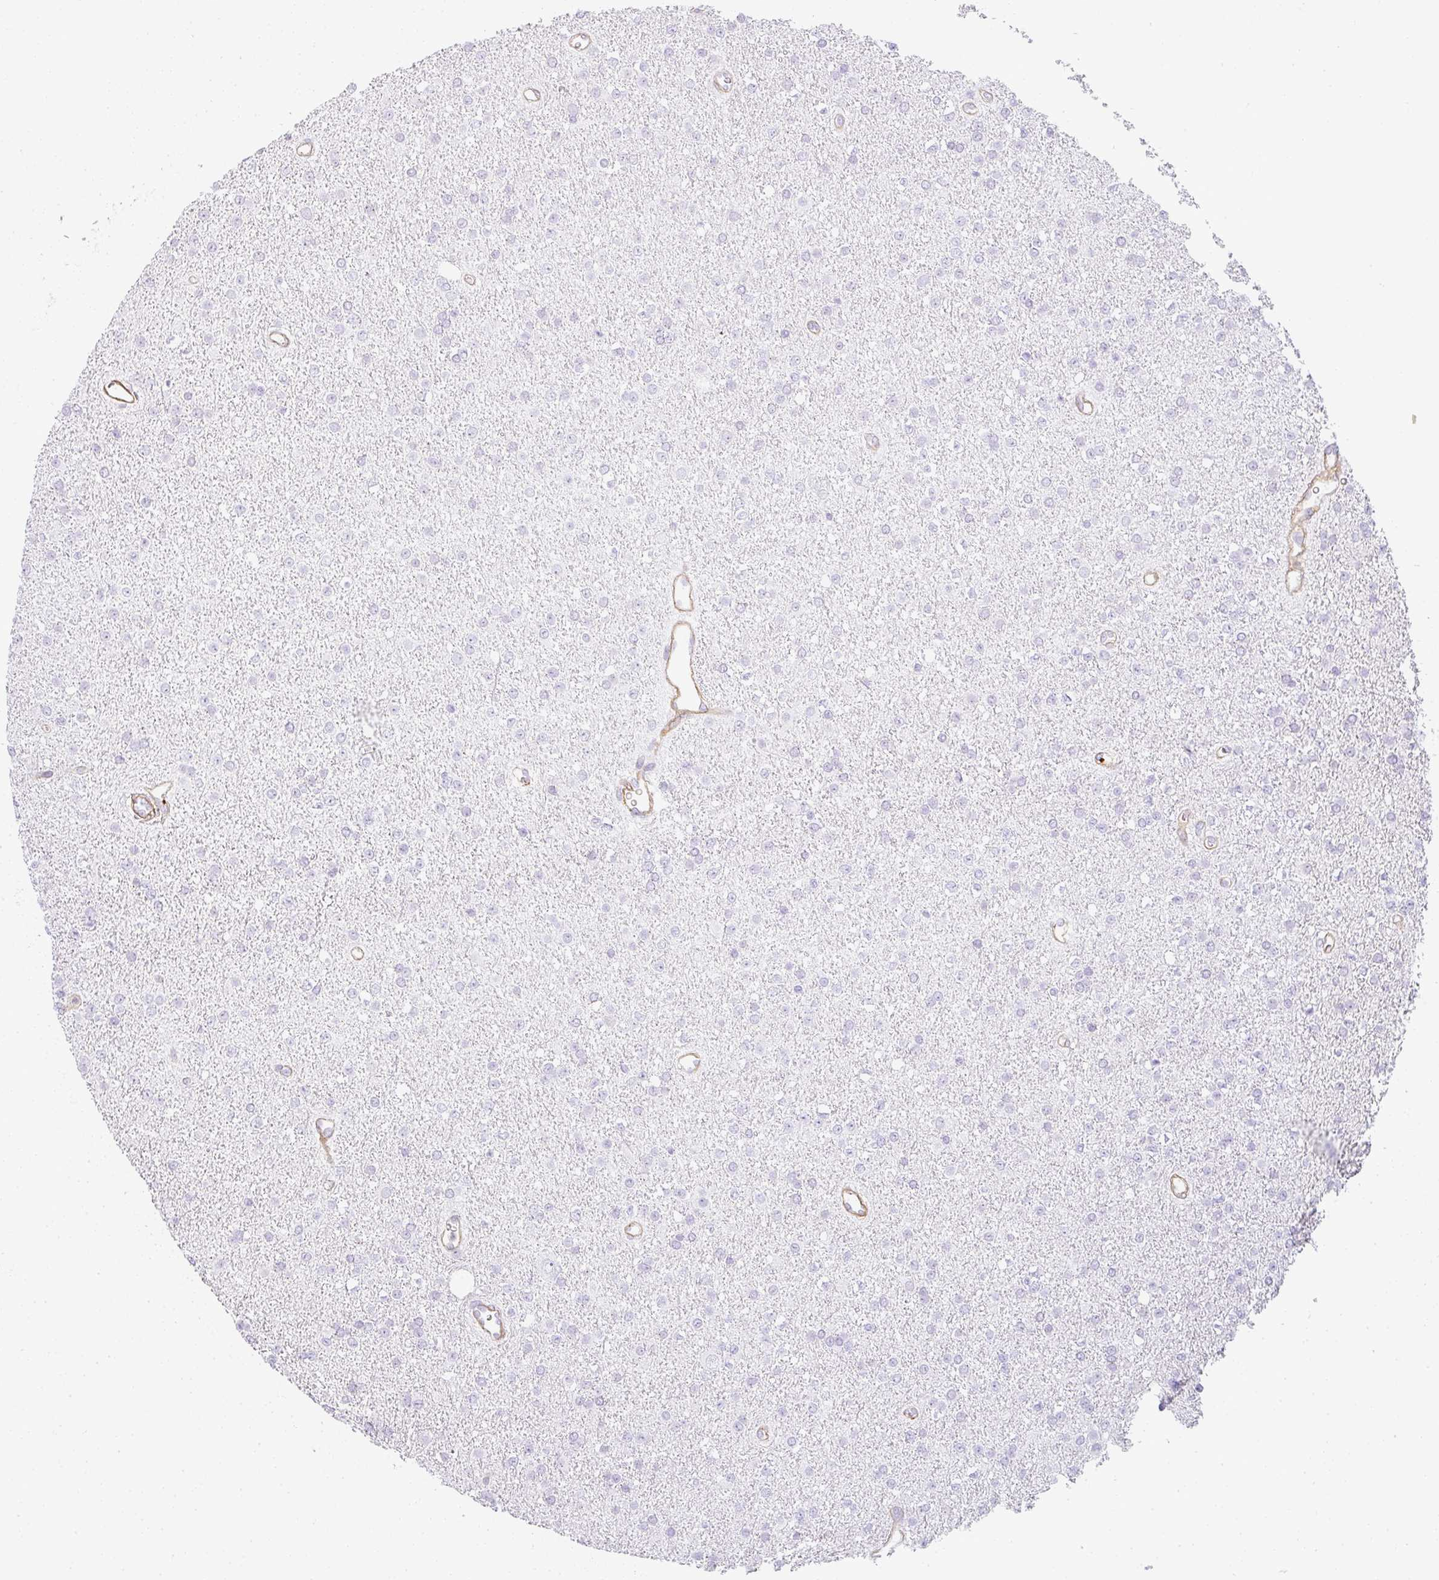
{"staining": {"intensity": "negative", "quantity": "none", "location": "none"}, "tissue": "glioma", "cell_type": "Tumor cells", "image_type": "cancer", "snomed": [{"axis": "morphology", "description": "Glioma, malignant, Low grade"}, {"axis": "topography", "description": "Brain"}], "caption": "The micrograph shows no significant staining in tumor cells of glioma.", "gene": "SULF1", "patient": {"sex": "female", "age": 34}}